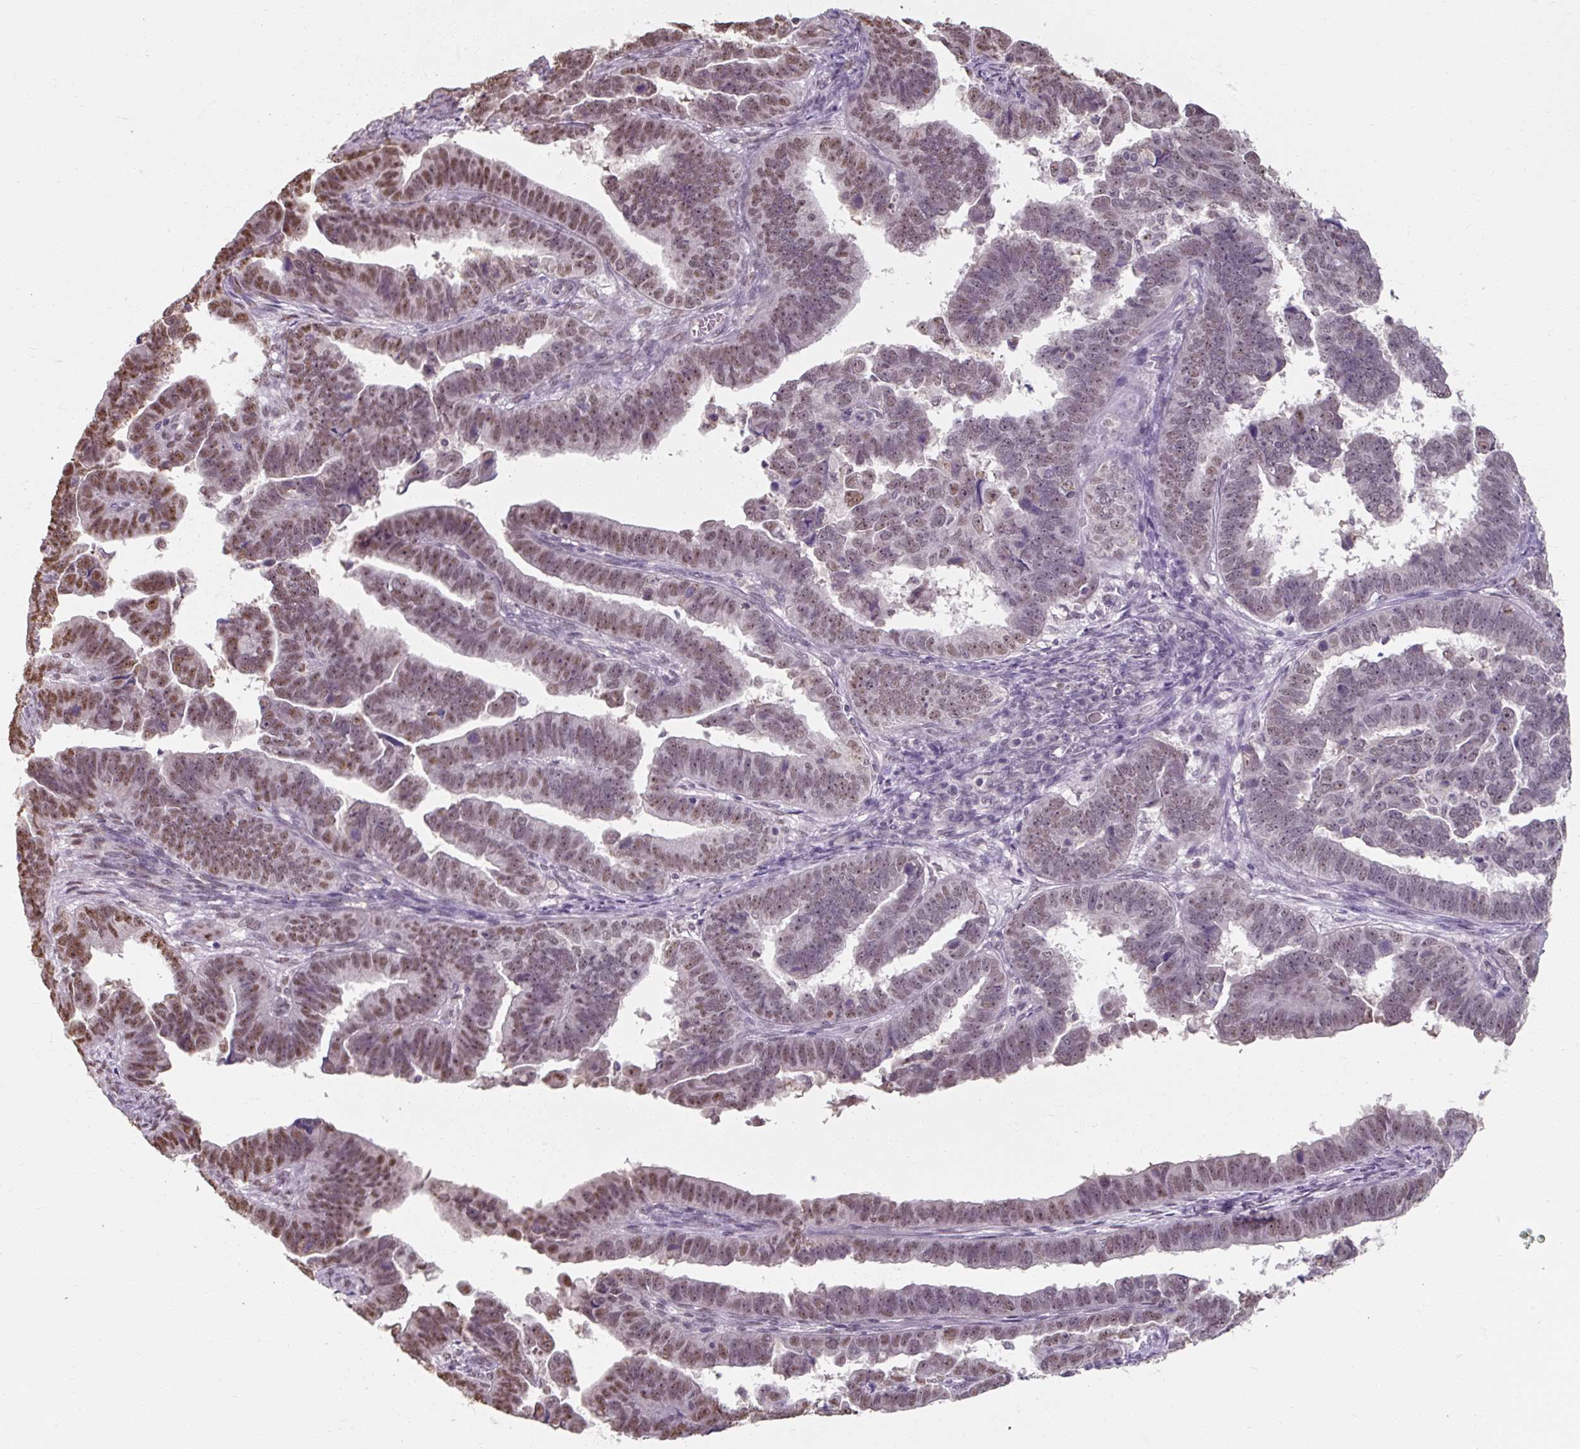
{"staining": {"intensity": "moderate", "quantity": "25%-75%", "location": "nuclear"}, "tissue": "endometrial cancer", "cell_type": "Tumor cells", "image_type": "cancer", "snomed": [{"axis": "morphology", "description": "Adenocarcinoma, NOS"}, {"axis": "topography", "description": "Endometrium"}], "caption": "Human endometrial cancer (adenocarcinoma) stained with a brown dye reveals moderate nuclear positive expression in approximately 25%-75% of tumor cells.", "gene": "ZFTRAF1", "patient": {"sex": "female", "age": 75}}